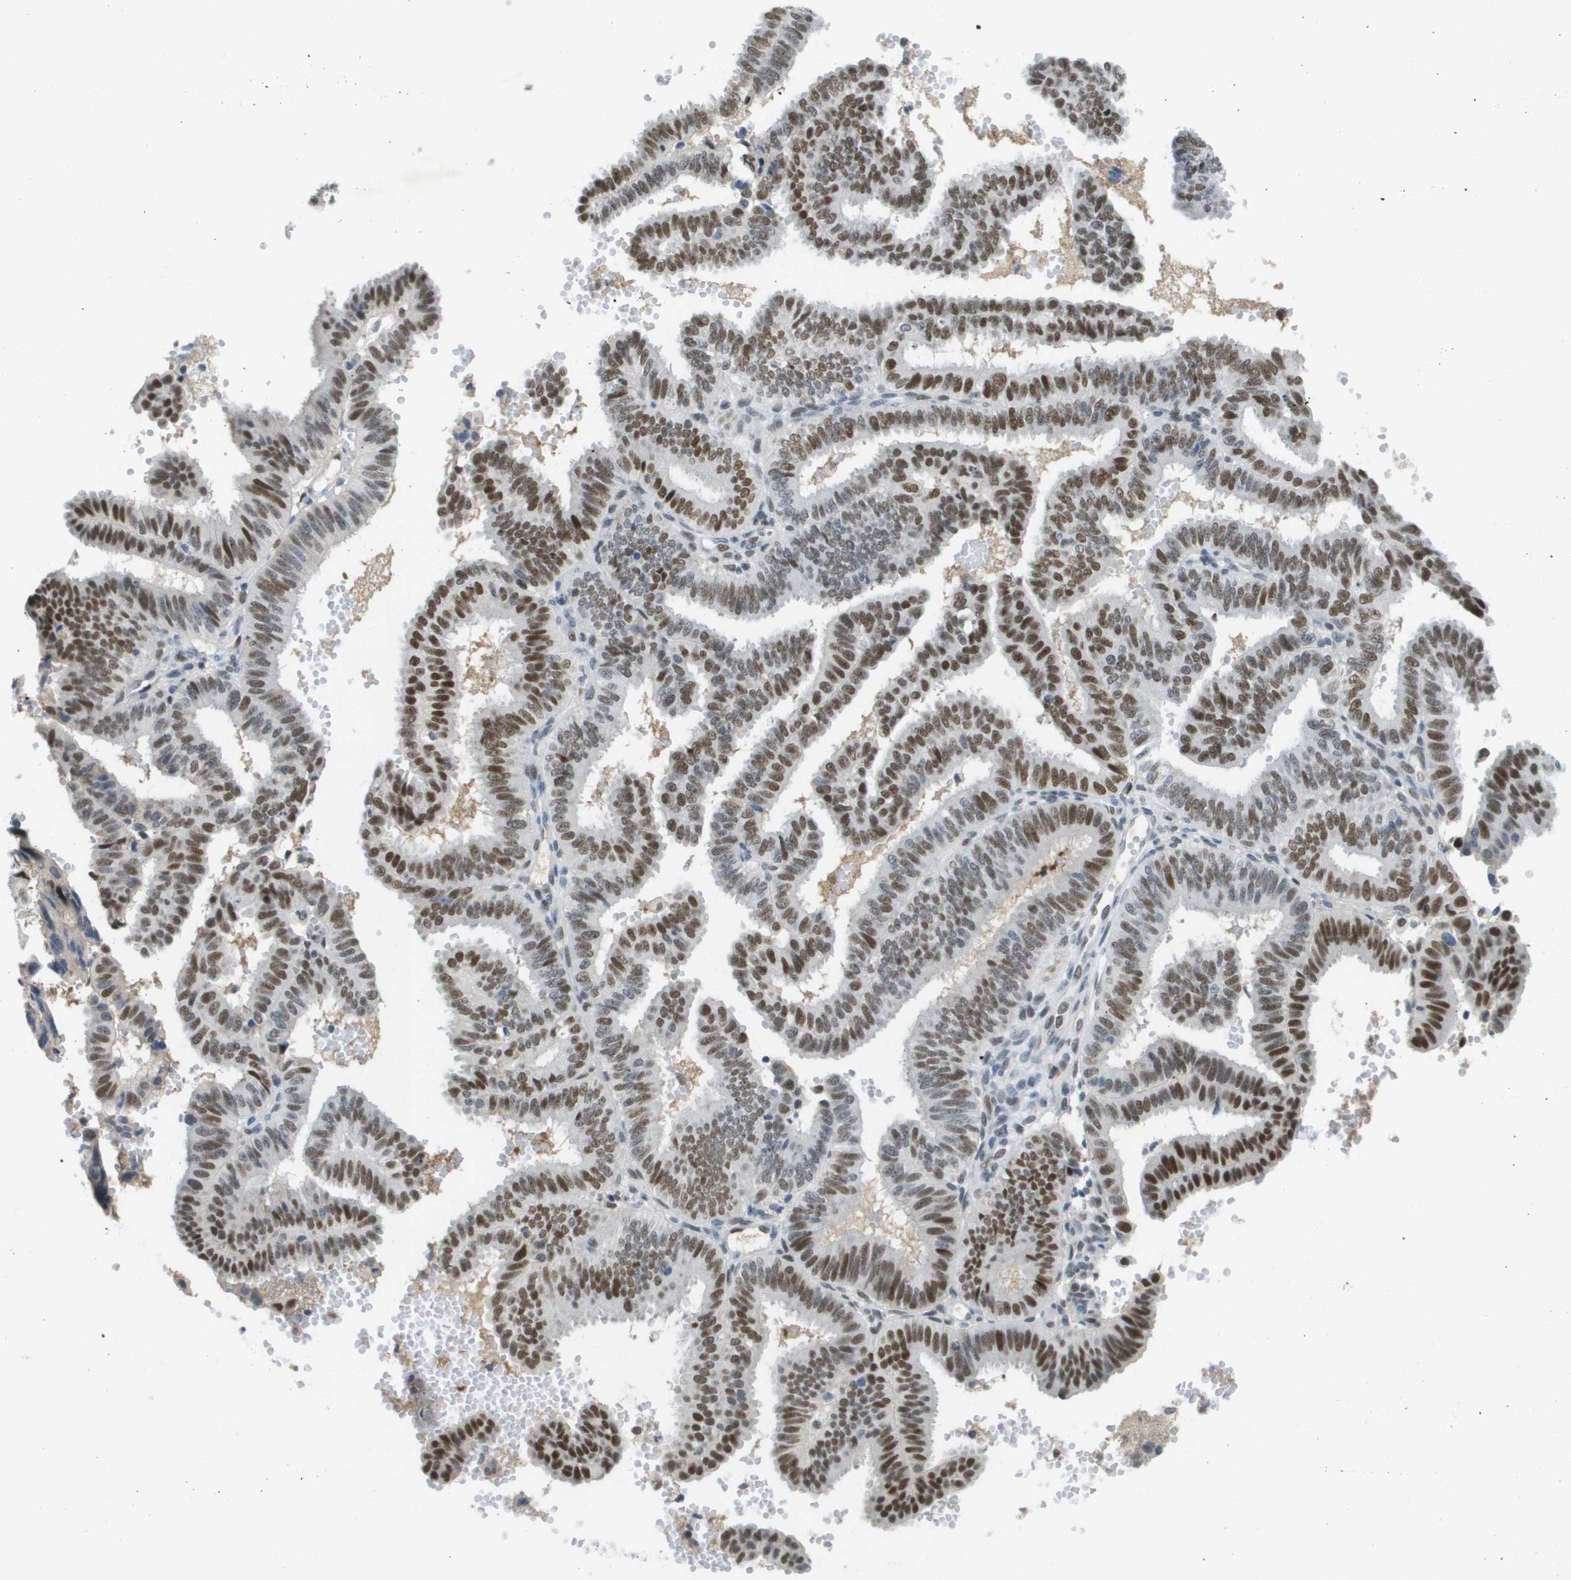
{"staining": {"intensity": "strong", "quantity": ">75%", "location": "nuclear"}, "tissue": "endometrial cancer", "cell_type": "Tumor cells", "image_type": "cancer", "snomed": [{"axis": "morphology", "description": "Adenocarcinoma, NOS"}, {"axis": "topography", "description": "Endometrium"}], "caption": "Adenocarcinoma (endometrial) tissue reveals strong nuclear staining in about >75% of tumor cells, visualized by immunohistochemistry.", "gene": "TP53RK", "patient": {"sex": "female", "age": 58}}